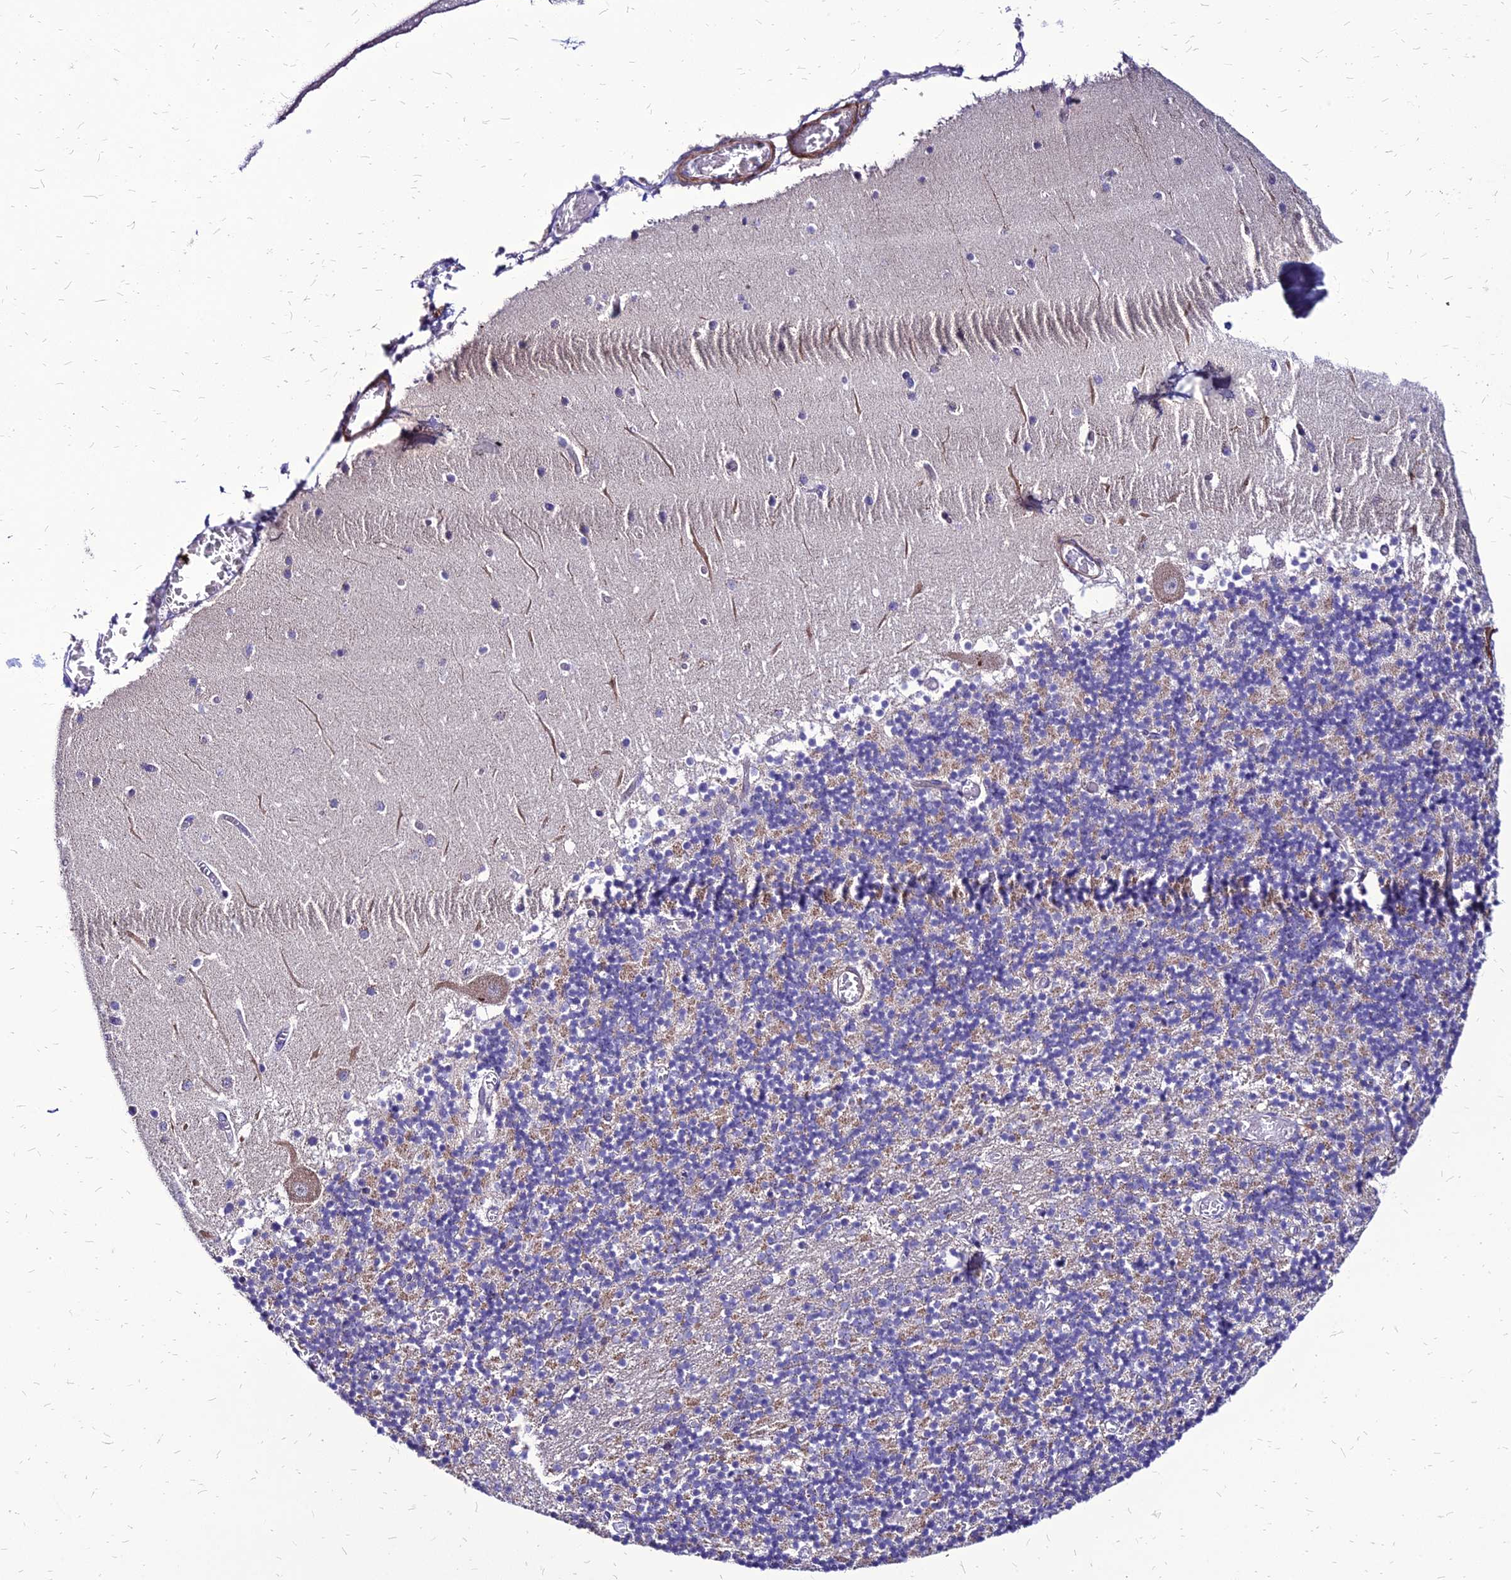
{"staining": {"intensity": "weak", "quantity": "<25%", "location": "cytoplasmic/membranous"}, "tissue": "cerebellum", "cell_type": "Cells in granular layer", "image_type": "normal", "snomed": [{"axis": "morphology", "description": "Normal tissue, NOS"}, {"axis": "topography", "description": "Cerebellum"}], "caption": "An IHC image of unremarkable cerebellum is shown. There is no staining in cells in granular layer of cerebellum.", "gene": "YEATS2", "patient": {"sex": "female", "age": 28}}